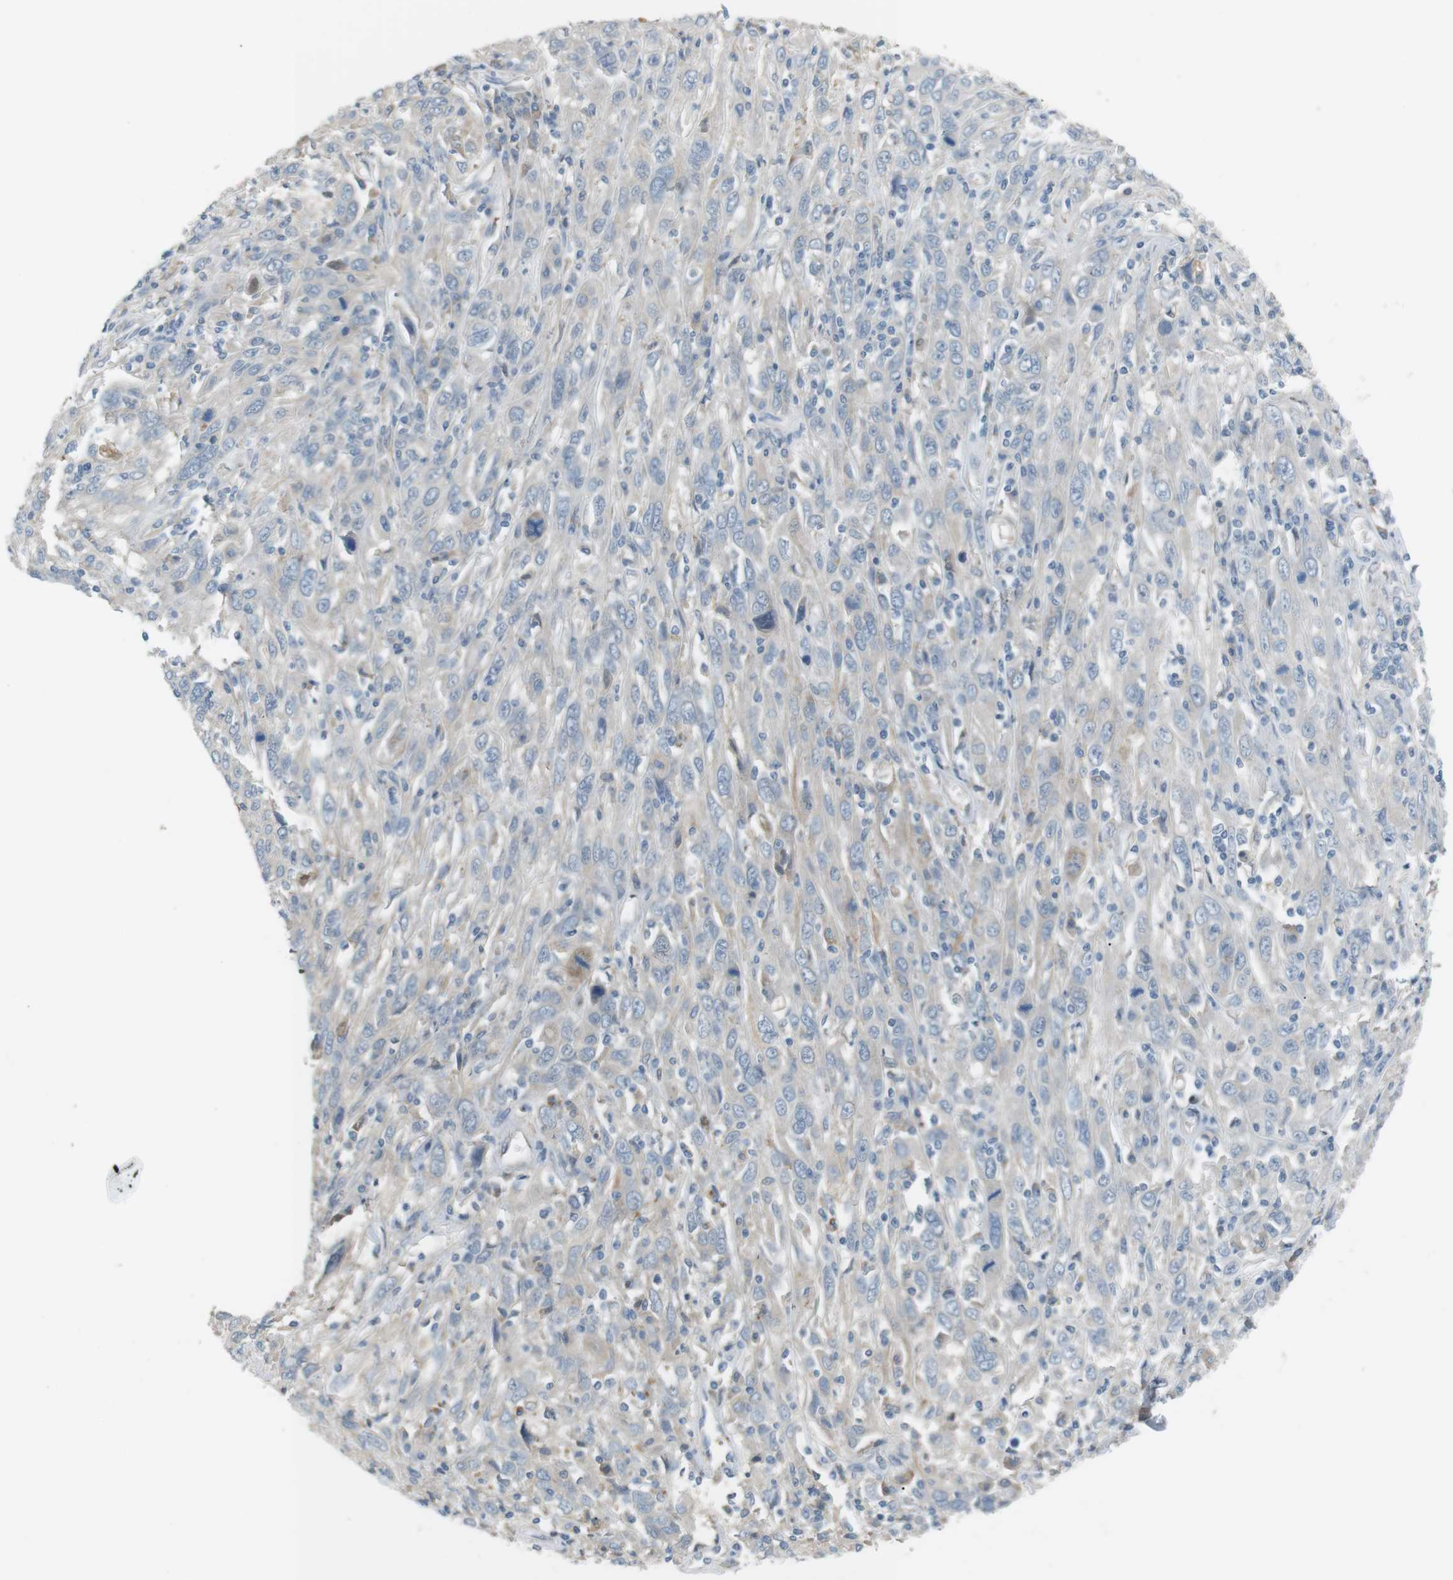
{"staining": {"intensity": "weak", "quantity": ">75%", "location": "cytoplasmic/membranous"}, "tissue": "cervical cancer", "cell_type": "Tumor cells", "image_type": "cancer", "snomed": [{"axis": "morphology", "description": "Squamous cell carcinoma, NOS"}, {"axis": "topography", "description": "Cervix"}], "caption": "Cervical squamous cell carcinoma was stained to show a protein in brown. There is low levels of weak cytoplasmic/membranous expression in approximately >75% of tumor cells.", "gene": "RTN3", "patient": {"sex": "female", "age": 46}}